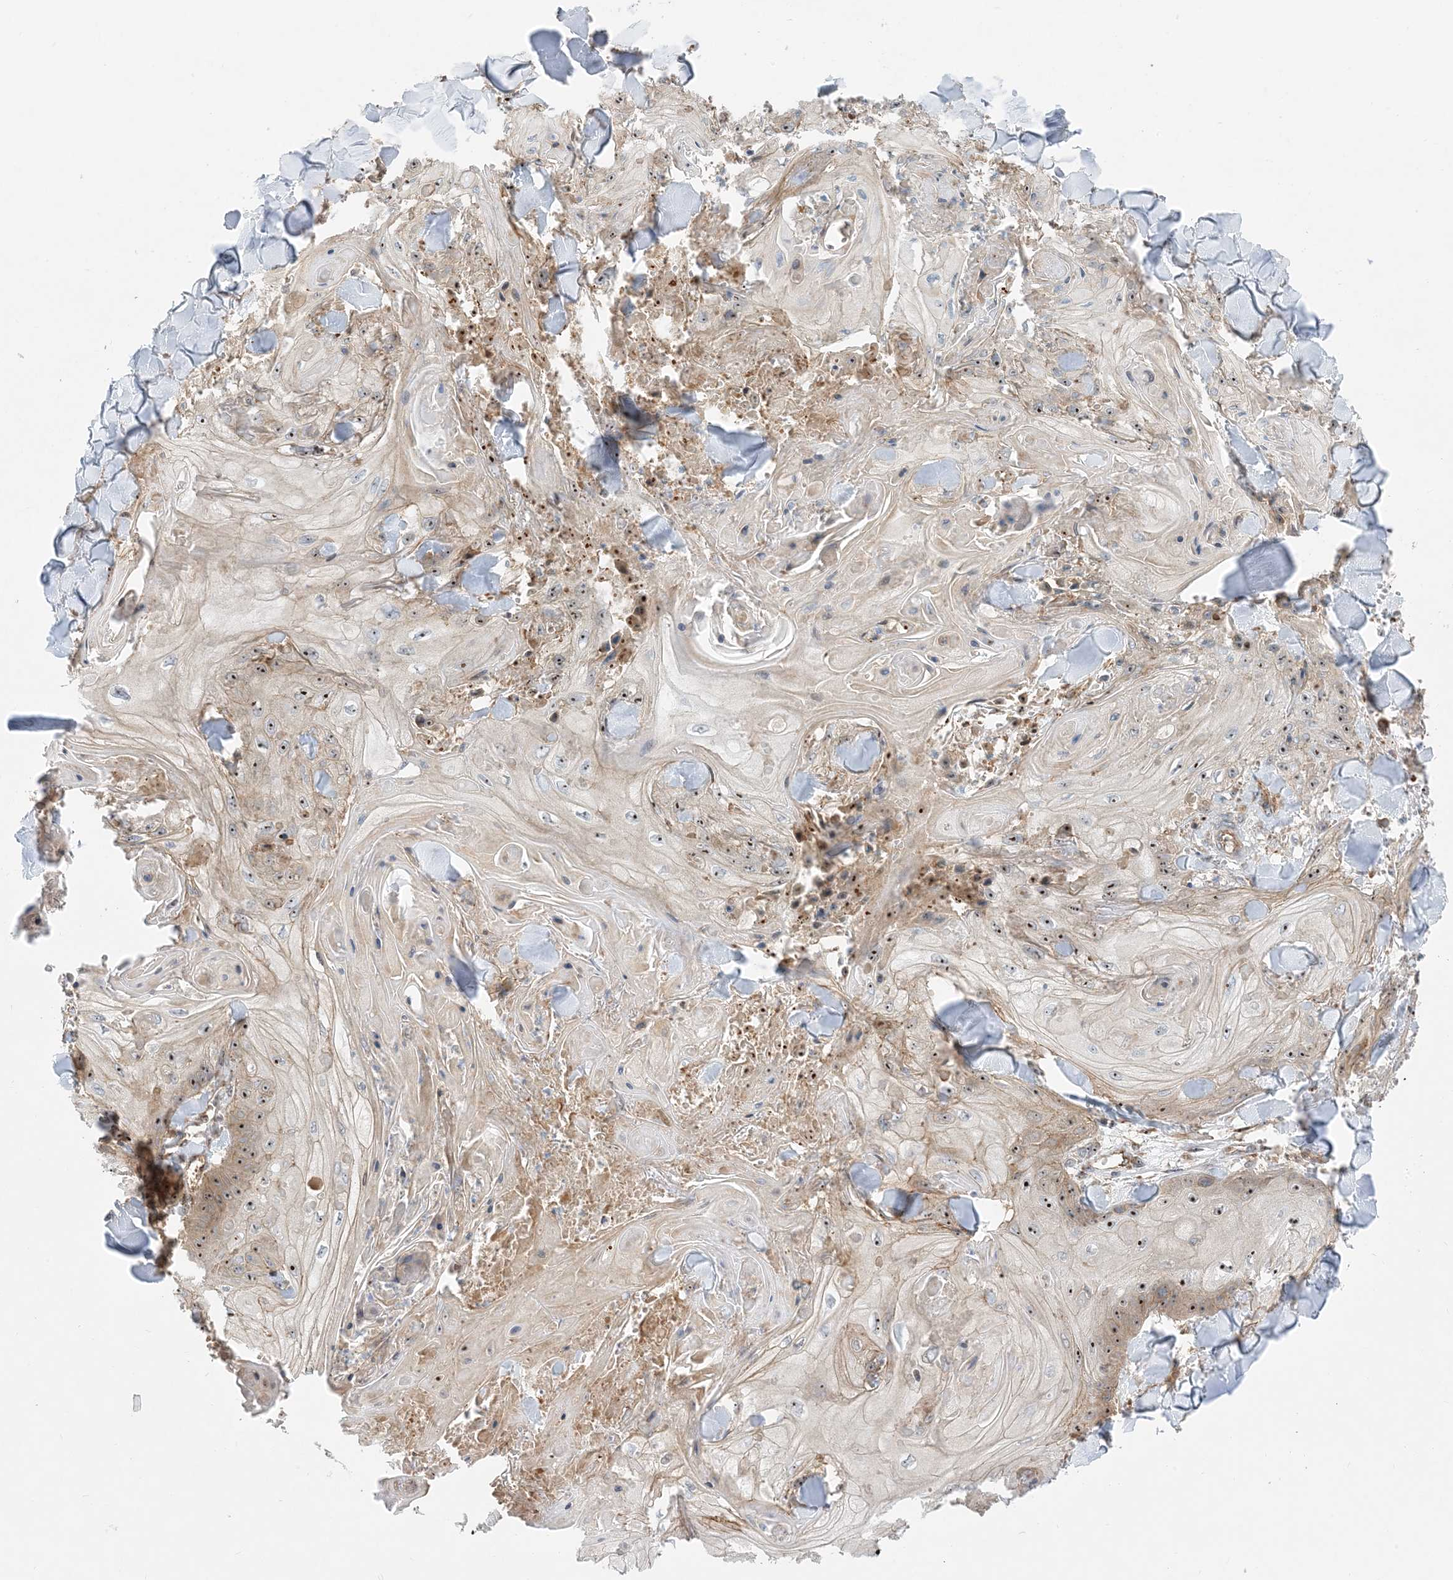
{"staining": {"intensity": "moderate", "quantity": "25%-75%", "location": "cytoplasmic/membranous,nuclear"}, "tissue": "skin cancer", "cell_type": "Tumor cells", "image_type": "cancer", "snomed": [{"axis": "morphology", "description": "Squamous cell carcinoma, NOS"}, {"axis": "topography", "description": "Skin"}], "caption": "This histopathology image reveals immunohistochemistry staining of human squamous cell carcinoma (skin), with medium moderate cytoplasmic/membranous and nuclear staining in approximately 25%-75% of tumor cells.", "gene": "MYL5", "patient": {"sex": "male", "age": 74}}